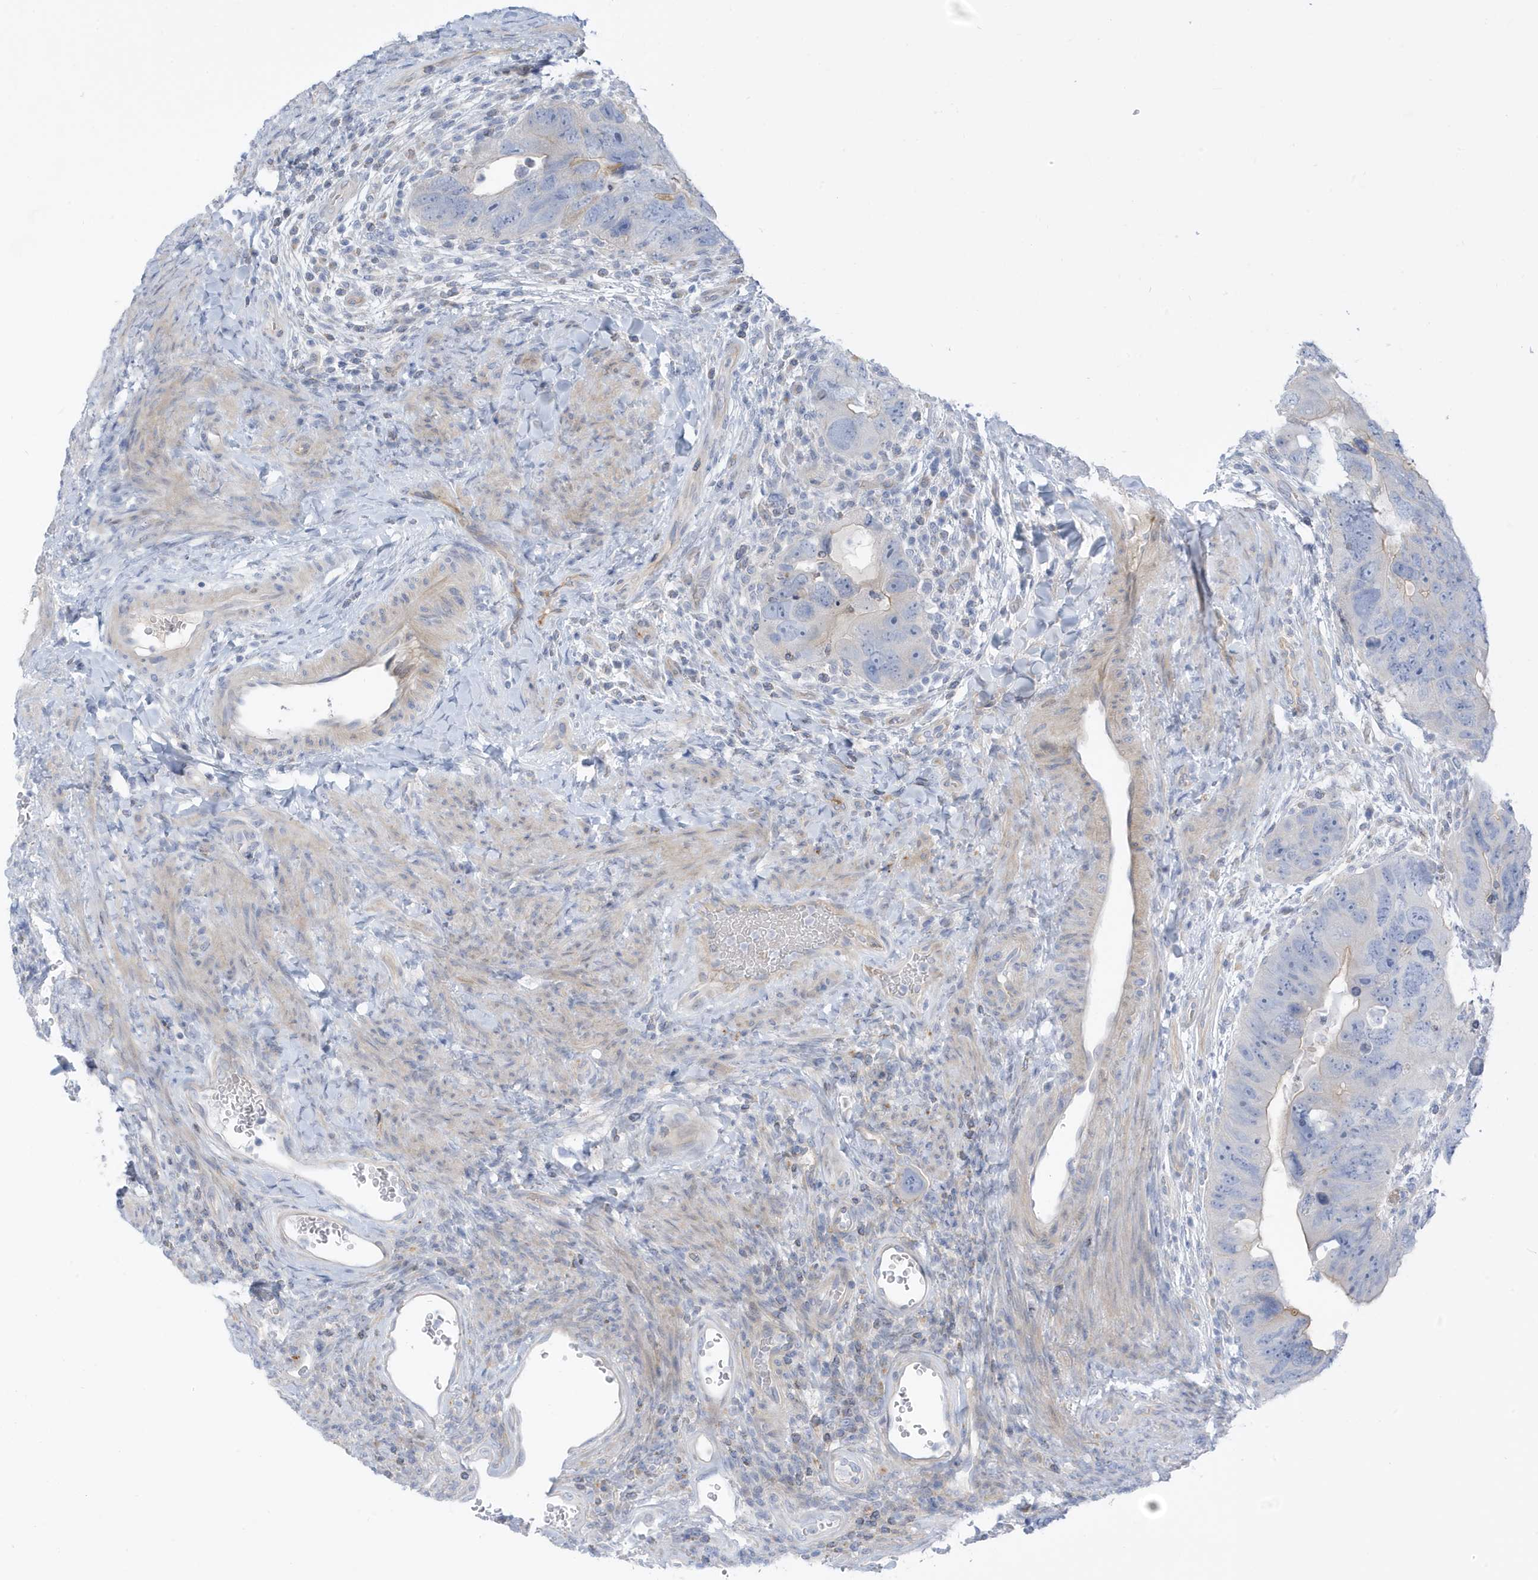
{"staining": {"intensity": "weak", "quantity": "<25%", "location": "cytoplasmic/membranous"}, "tissue": "colorectal cancer", "cell_type": "Tumor cells", "image_type": "cancer", "snomed": [{"axis": "morphology", "description": "Adenocarcinoma, NOS"}, {"axis": "topography", "description": "Rectum"}], "caption": "Immunohistochemistry (IHC) histopathology image of neoplastic tissue: human colorectal adenocarcinoma stained with DAB (3,3'-diaminobenzidine) exhibits no significant protein staining in tumor cells.", "gene": "ATP13A5", "patient": {"sex": "male", "age": 59}}